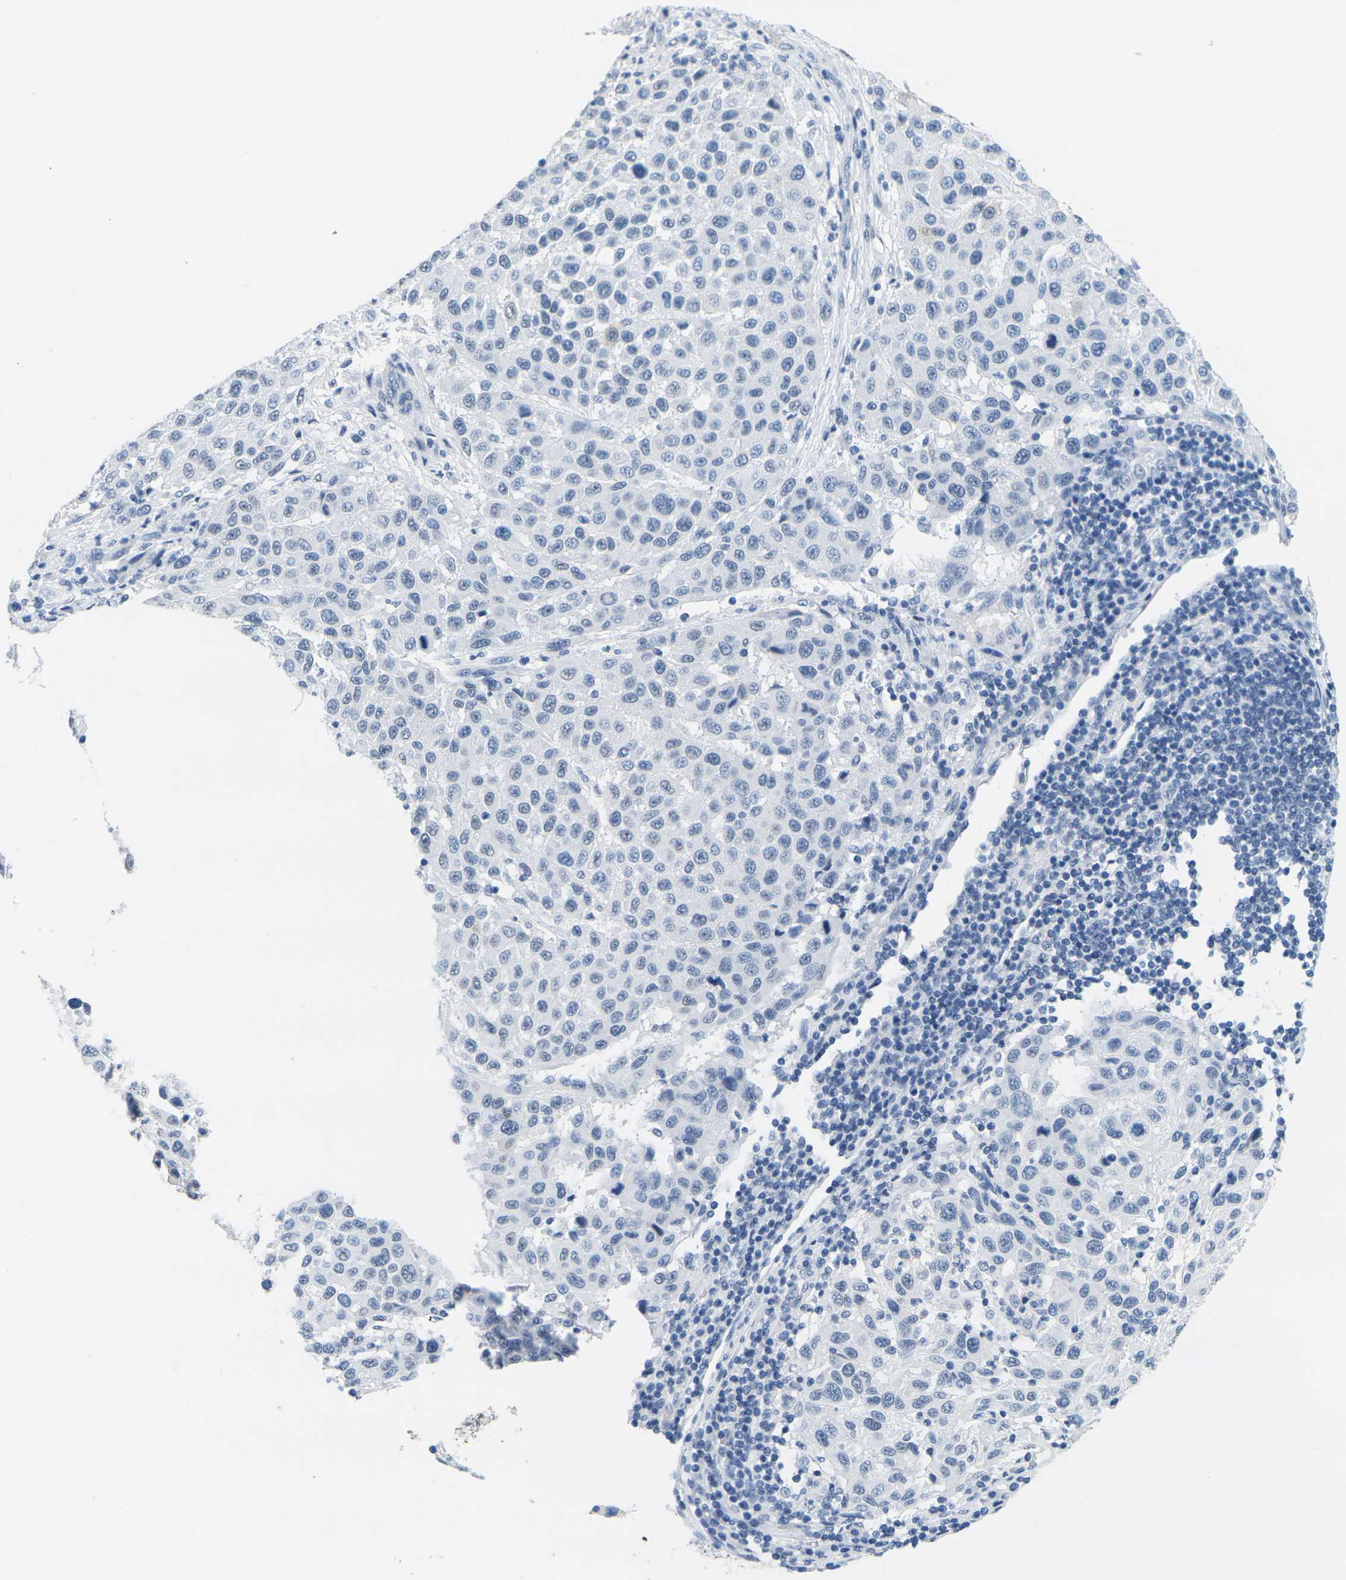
{"staining": {"intensity": "negative", "quantity": "none", "location": "none"}, "tissue": "melanoma", "cell_type": "Tumor cells", "image_type": "cancer", "snomed": [{"axis": "morphology", "description": "Malignant melanoma, Metastatic site"}, {"axis": "topography", "description": "Lymph node"}], "caption": "This is a image of immunohistochemistry staining of malignant melanoma (metastatic site), which shows no positivity in tumor cells.", "gene": "CTAG1A", "patient": {"sex": "male", "age": 61}}